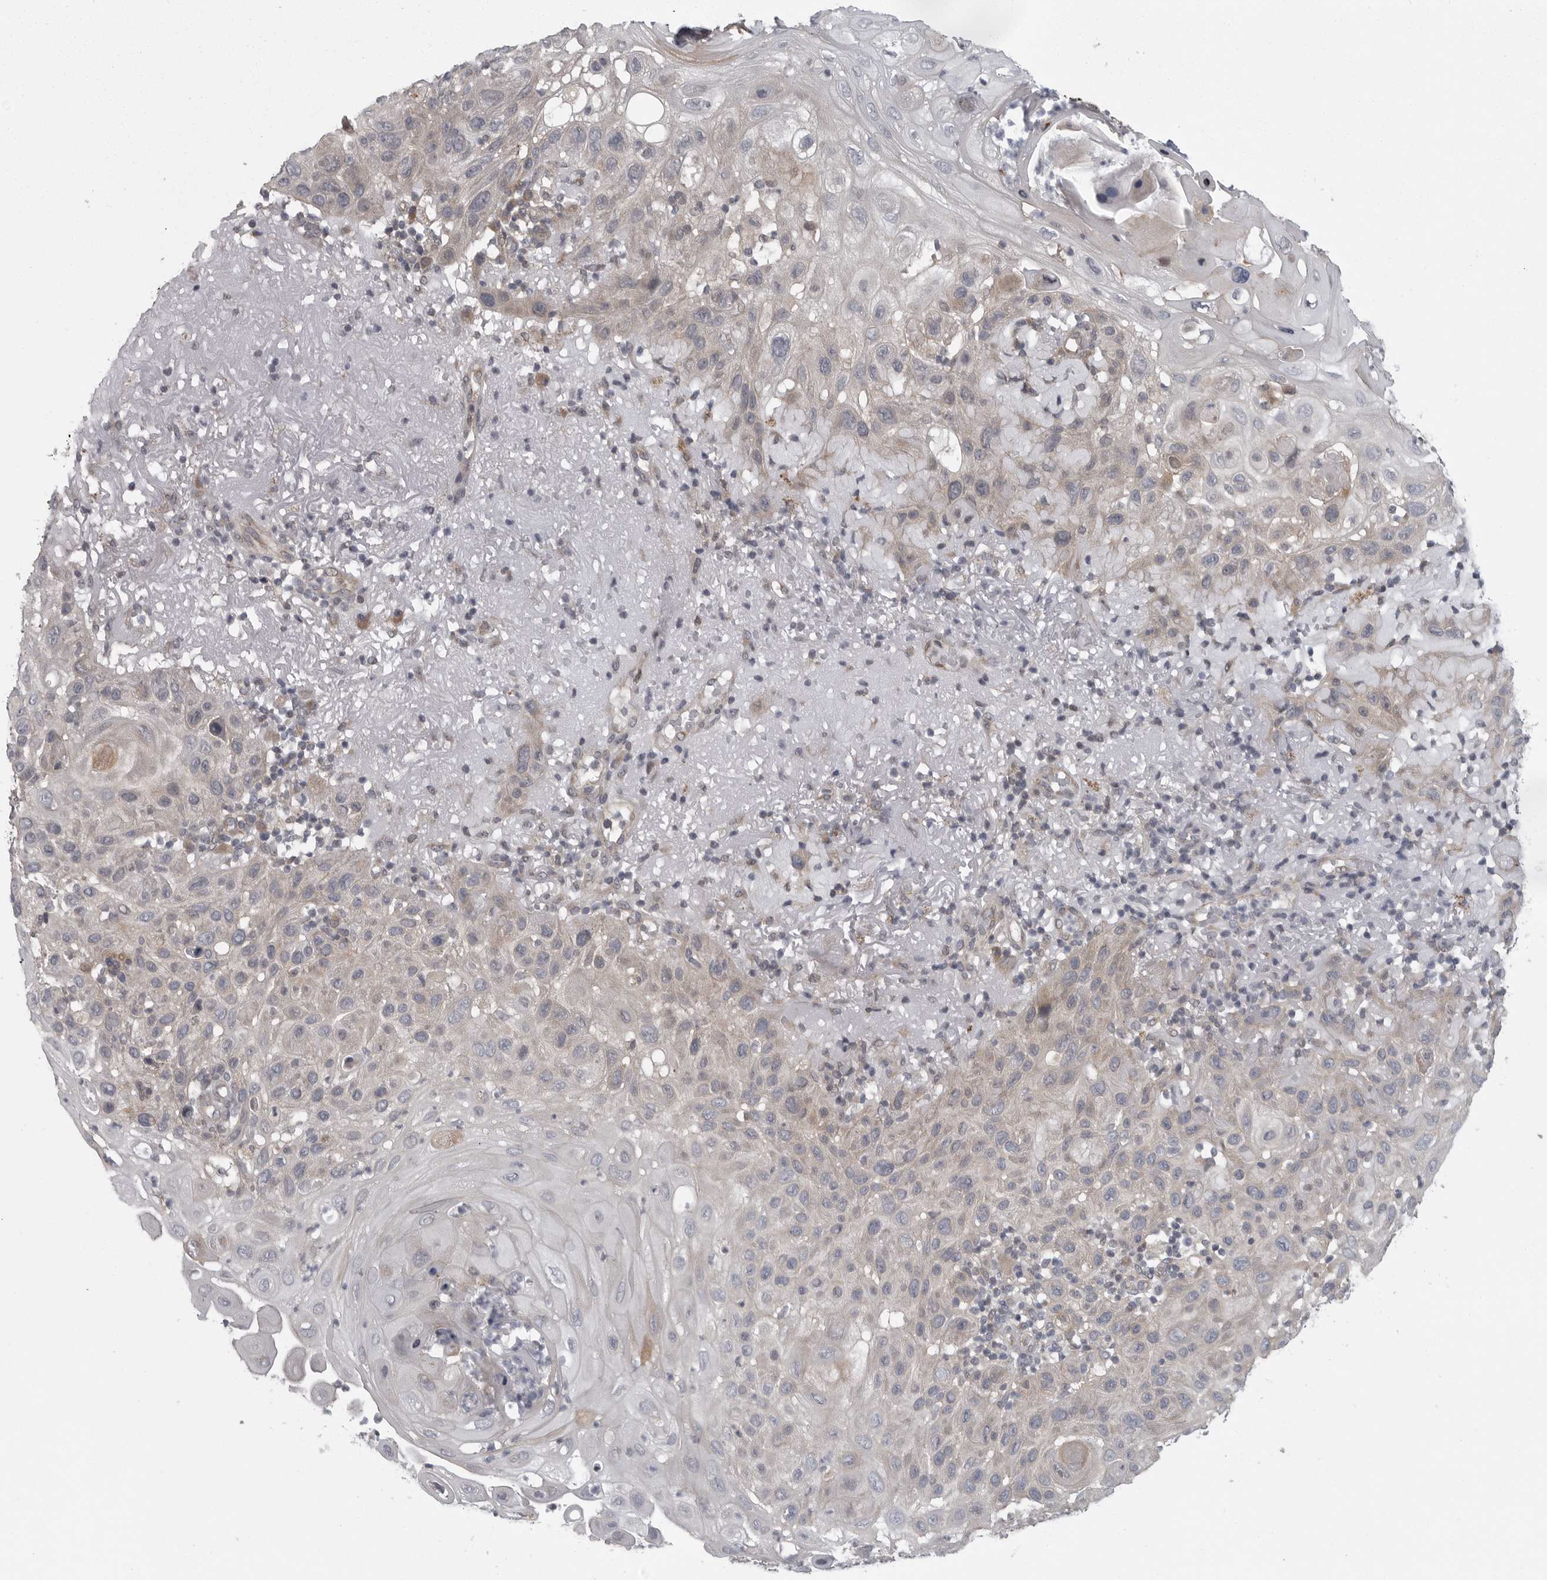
{"staining": {"intensity": "weak", "quantity": "<25%", "location": "cytoplasmic/membranous"}, "tissue": "skin cancer", "cell_type": "Tumor cells", "image_type": "cancer", "snomed": [{"axis": "morphology", "description": "Normal tissue, NOS"}, {"axis": "morphology", "description": "Squamous cell carcinoma, NOS"}, {"axis": "topography", "description": "Skin"}], "caption": "DAB (3,3'-diaminobenzidine) immunohistochemical staining of human skin cancer (squamous cell carcinoma) demonstrates no significant positivity in tumor cells.", "gene": "PPP1R9A", "patient": {"sex": "female", "age": 96}}